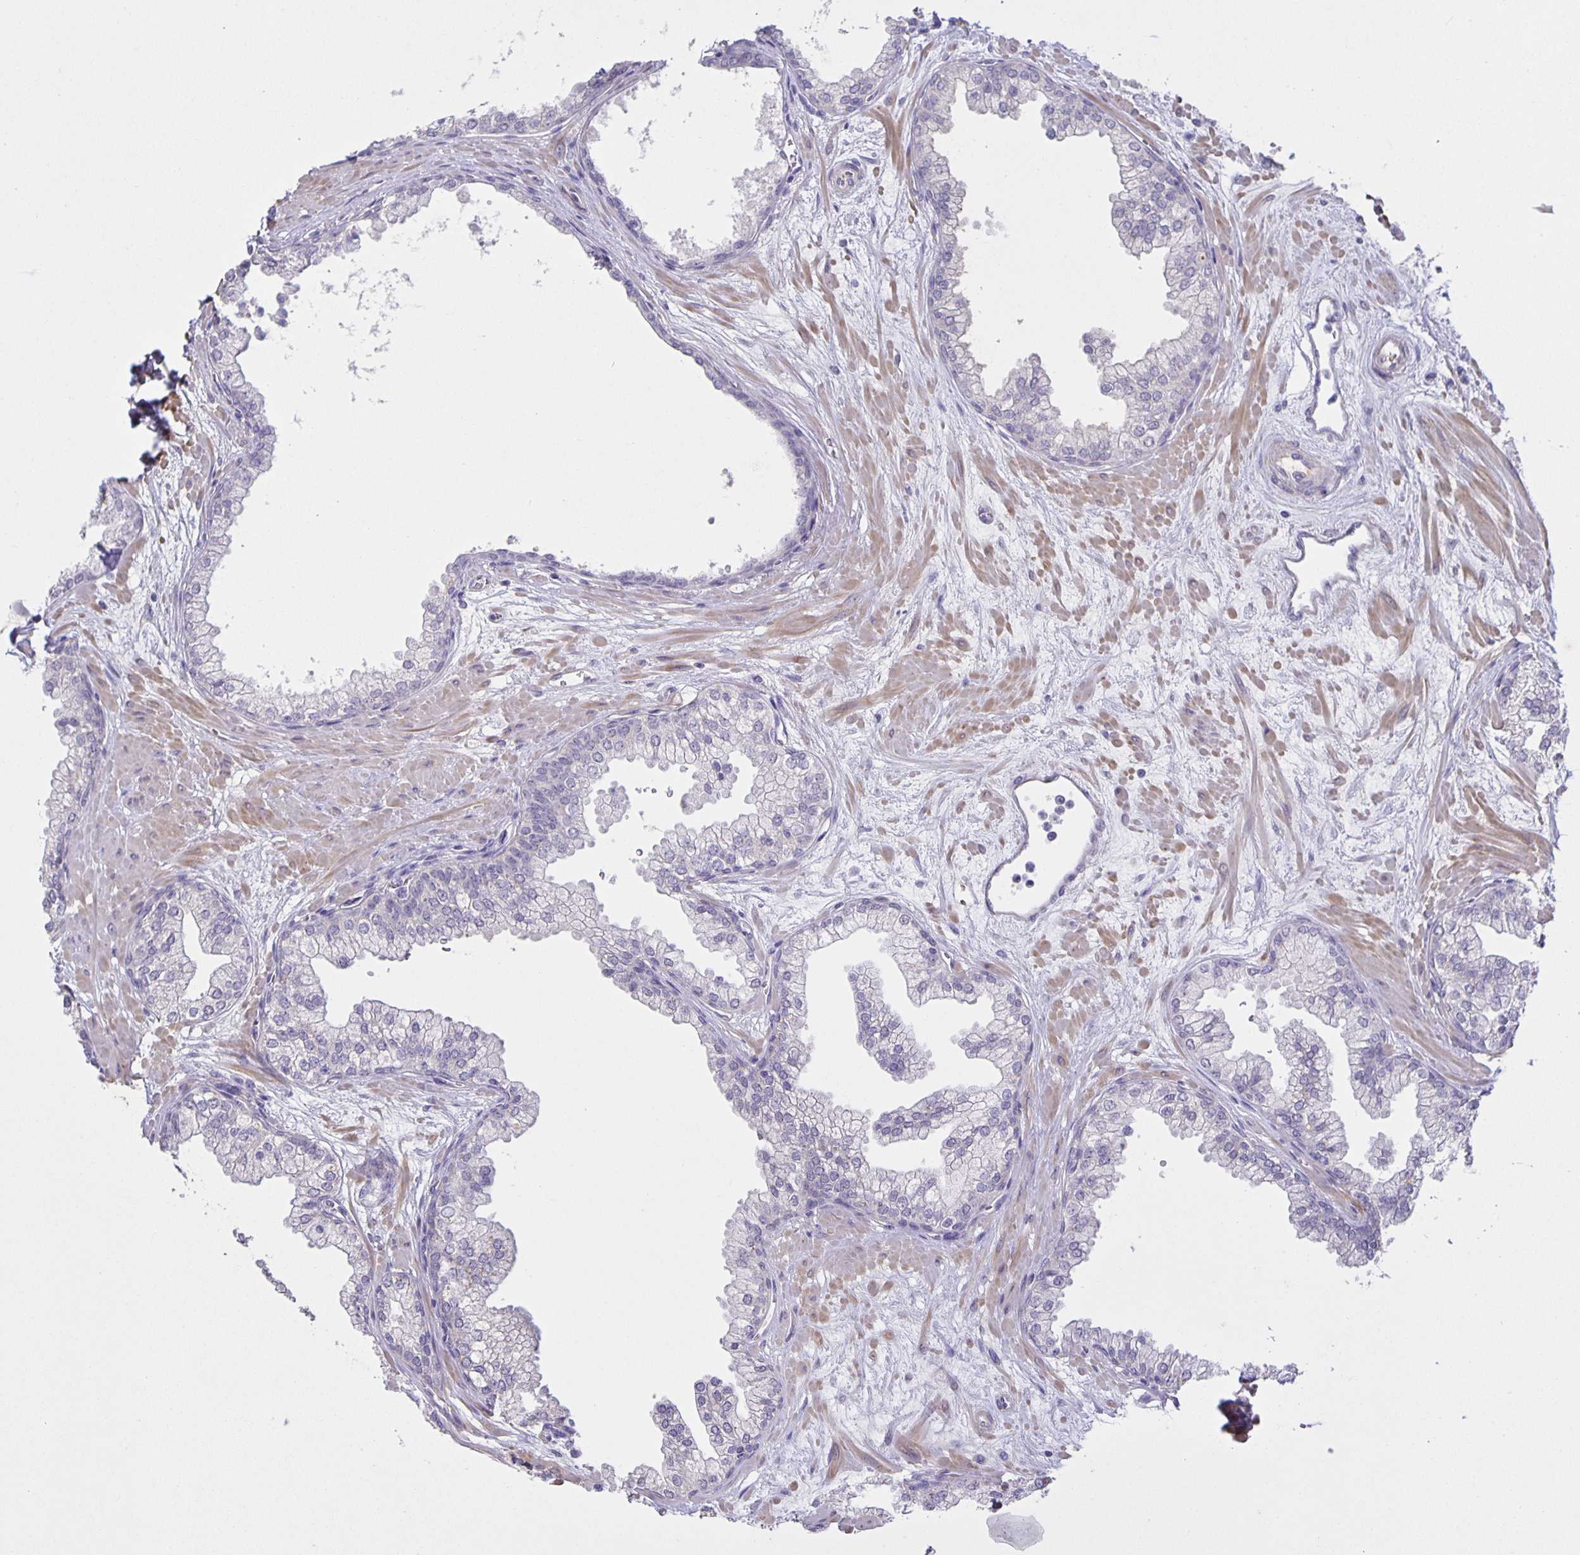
{"staining": {"intensity": "negative", "quantity": "none", "location": "none"}, "tissue": "prostate", "cell_type": "Glandular cells", "image_type": "normal", "snomed": [{"axis": "morphology", "description": "Normal tissue, NOS"}, {"axis": "topography", "description": "Prostate"}, {"axis": "topography", "description": "Peripheral nerve tissue"}], "caption": "Immunohistochemical staining of unremarkable prostate shows no significant expression in glandular cells. (Stains: DAB immunohistochemistry with hematoxylin counter stain, Microscopy: brightfield microscopy at high magnification).", "gene": "SRCIN1", "patient": {"sex": "male", "age": 61}}